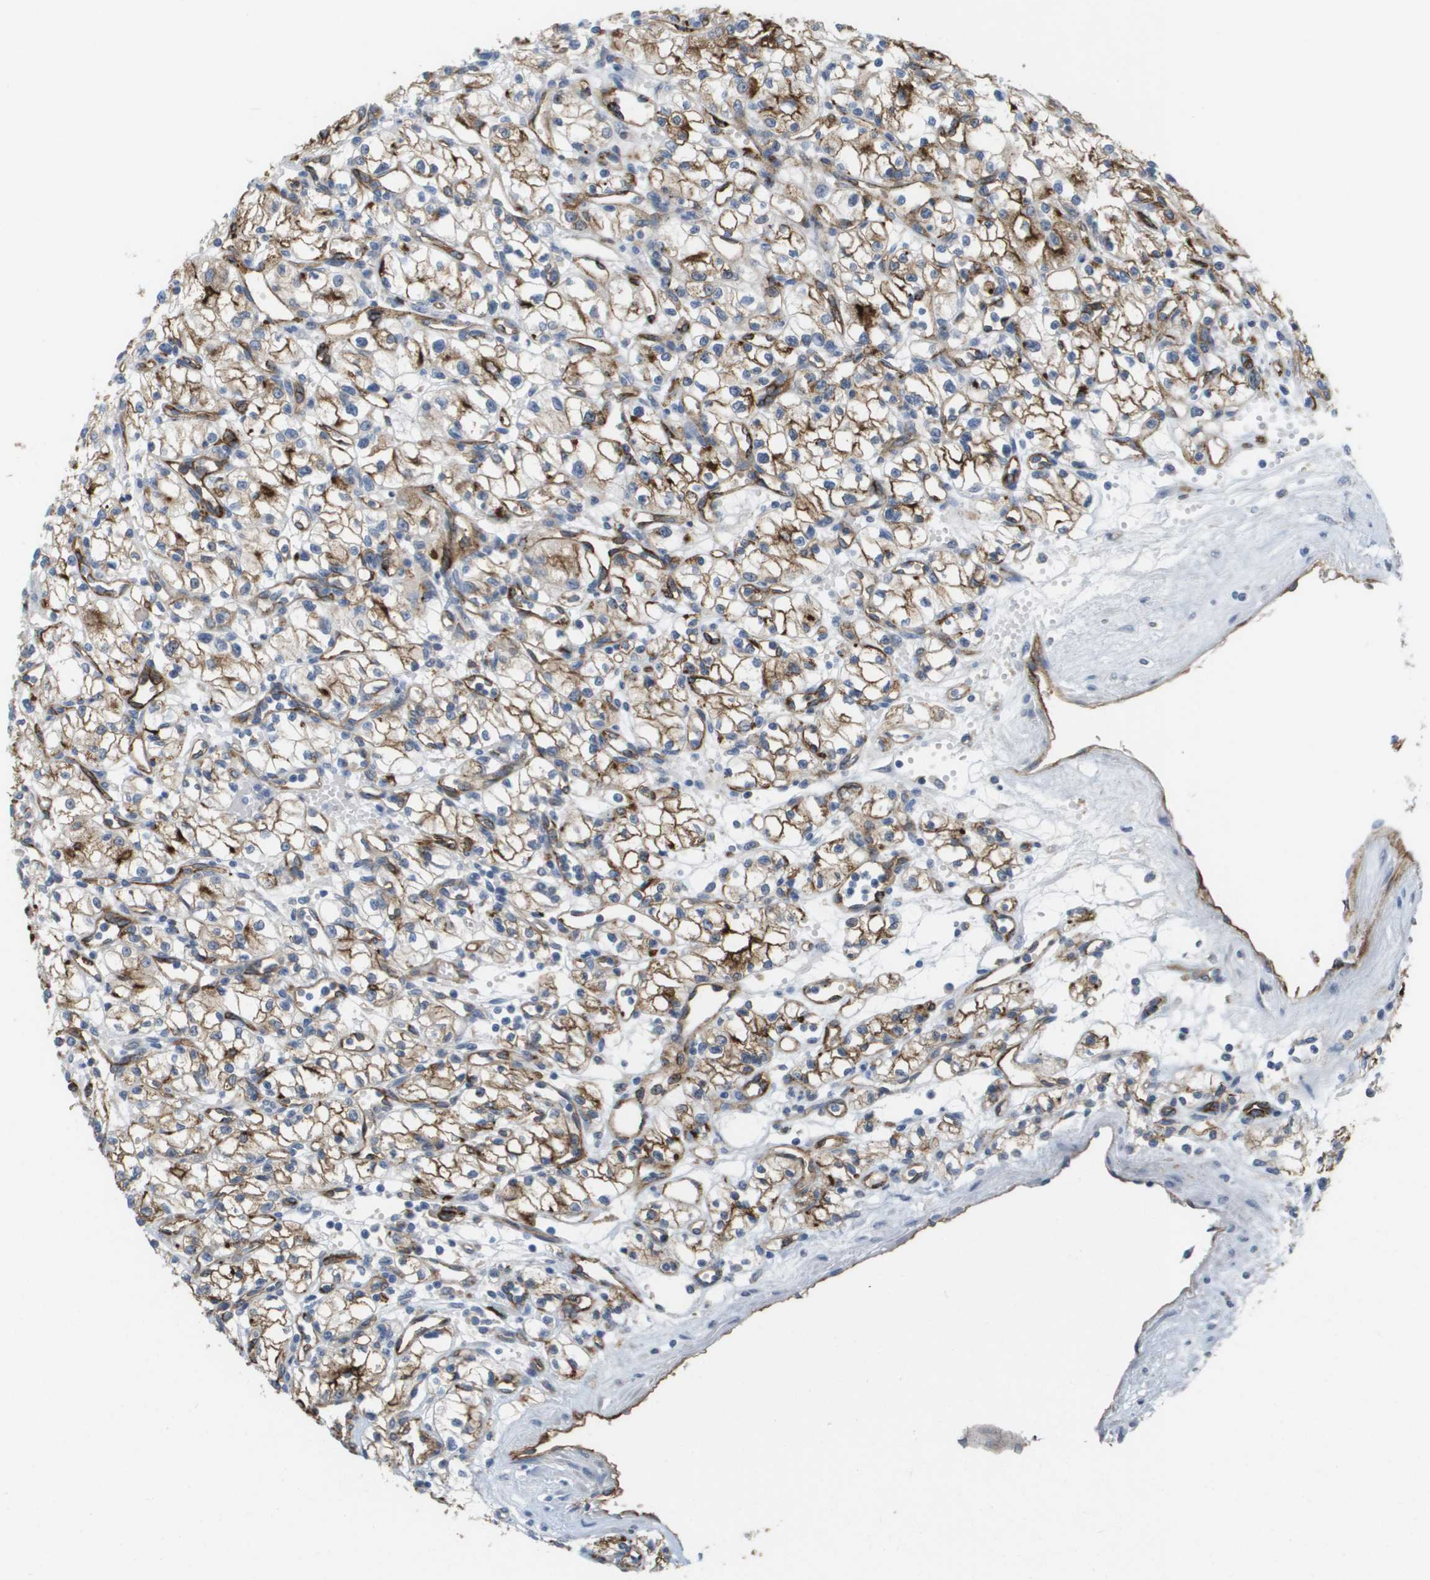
{"staining": {"intensity": "moderate", "quantity": ">75%", "location": "cytoplasmic/membranous"}, "tissue": "renal cancer", "cell_type": "Tumor cells", "image_type": "cancer", "snomed": [{"axis": "morphology", "description": "Normal tissue, NOS"}, {"axis": "morphology", "description": "Adenocarcinoma, NOS"}, {"axis": "topography", "description": "Kidney"}], "caption": "Adenocarcinoma (renal) stained with DAB (3,3'-diaminobenzidine) IHC demonstrates medium levels of moderate cytoplasmic/membranous staining in approximately >75% of tumor cells.", "gene": "ANGPT2", "patient": {"sex": "male", "age": 59}}